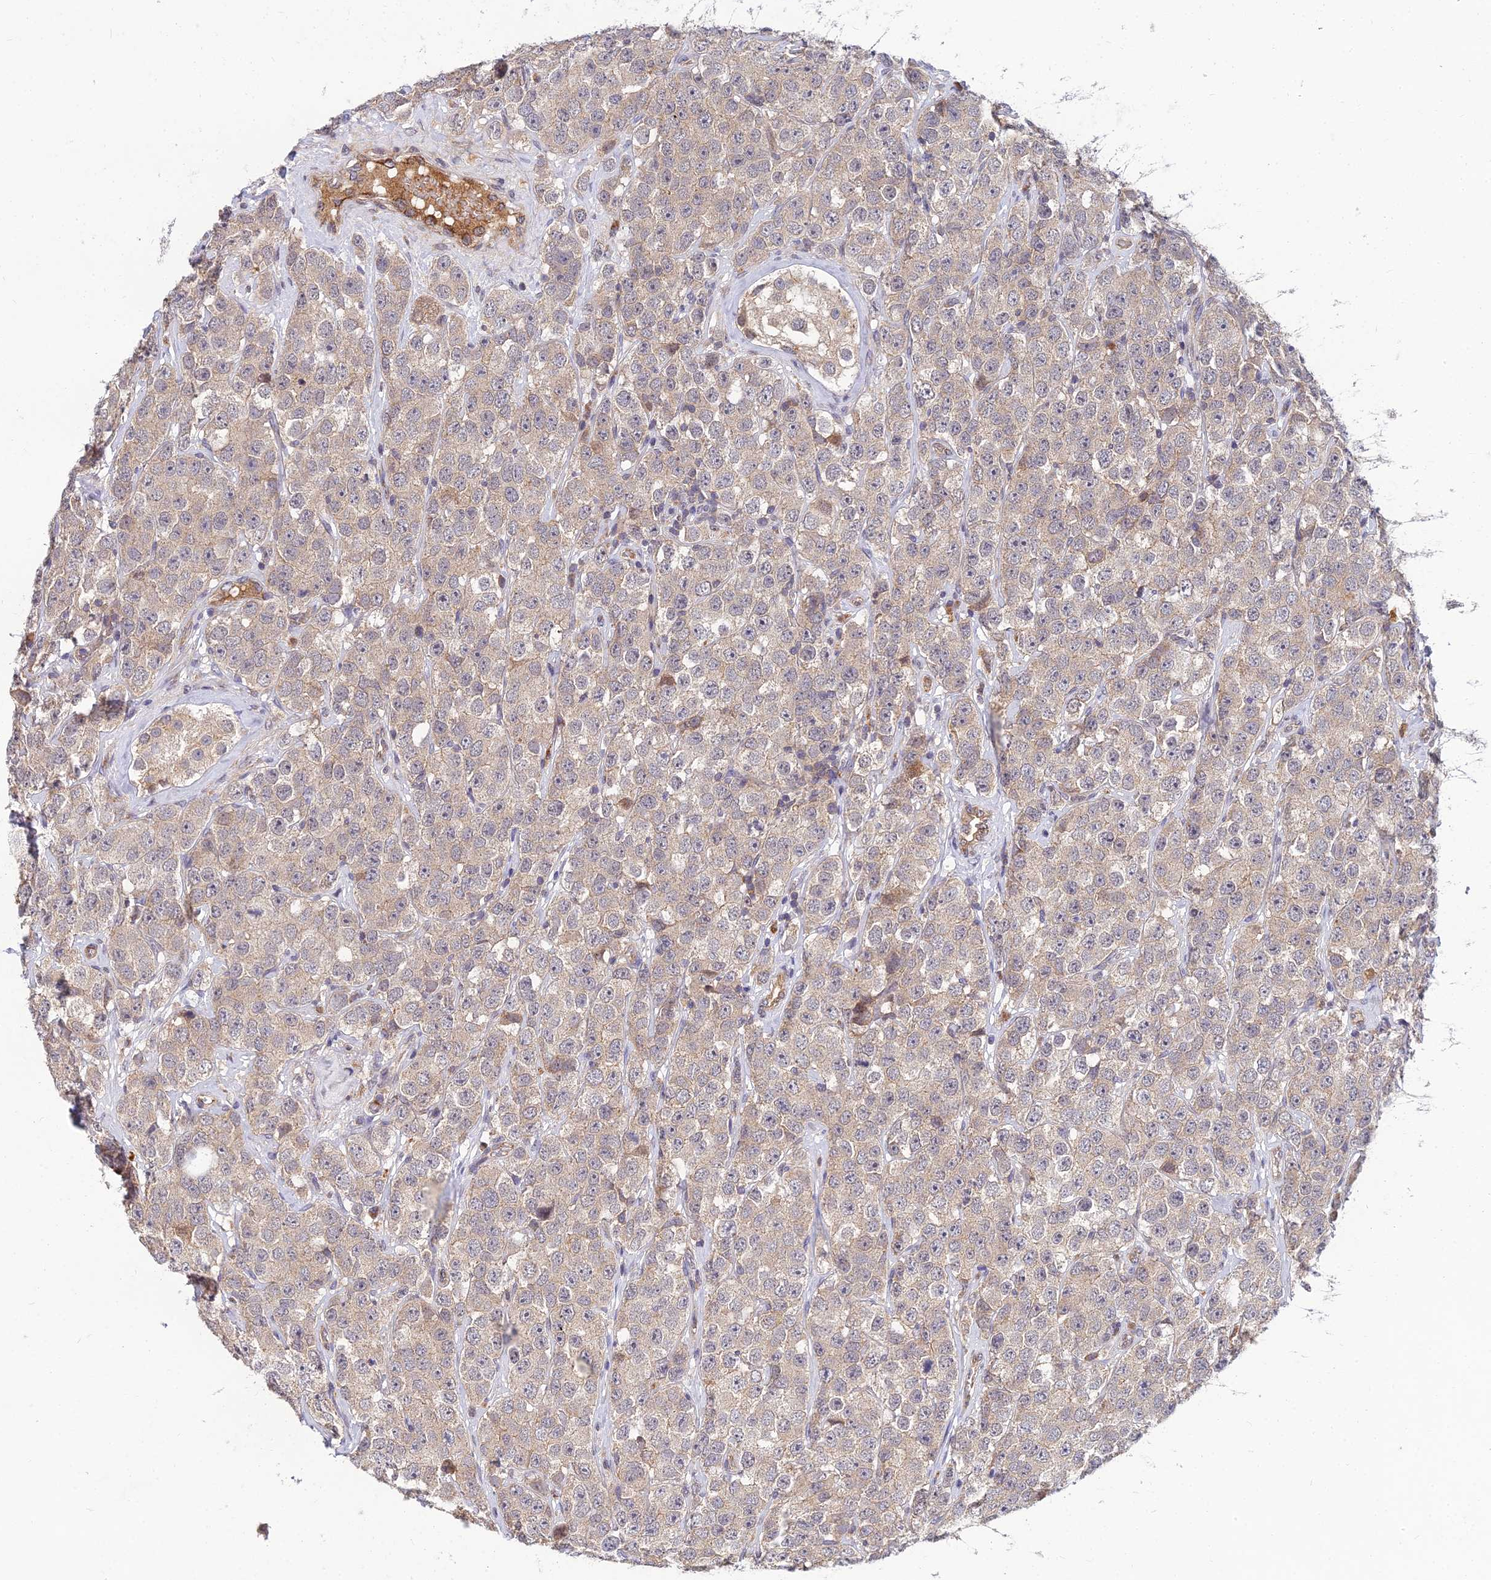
{"staining": {"intensity": "weak", "quantity": "25%-75%", "location": "cytoplasmic/membranous"}, "tissue": "testis cancer", "cell_type": "Tumor cells", "image_type": "cancer", "snomed": [{"axis": "morphology", "description": "Seminoma, NOS"}, {"axis": "topography", "description": "Testis"}], "caption": "Human testis seminoma stained with a protein marker displays weak staining in tumor cells.", "gene": "NPY", "patient": {"sex": "male", "age": 28}}